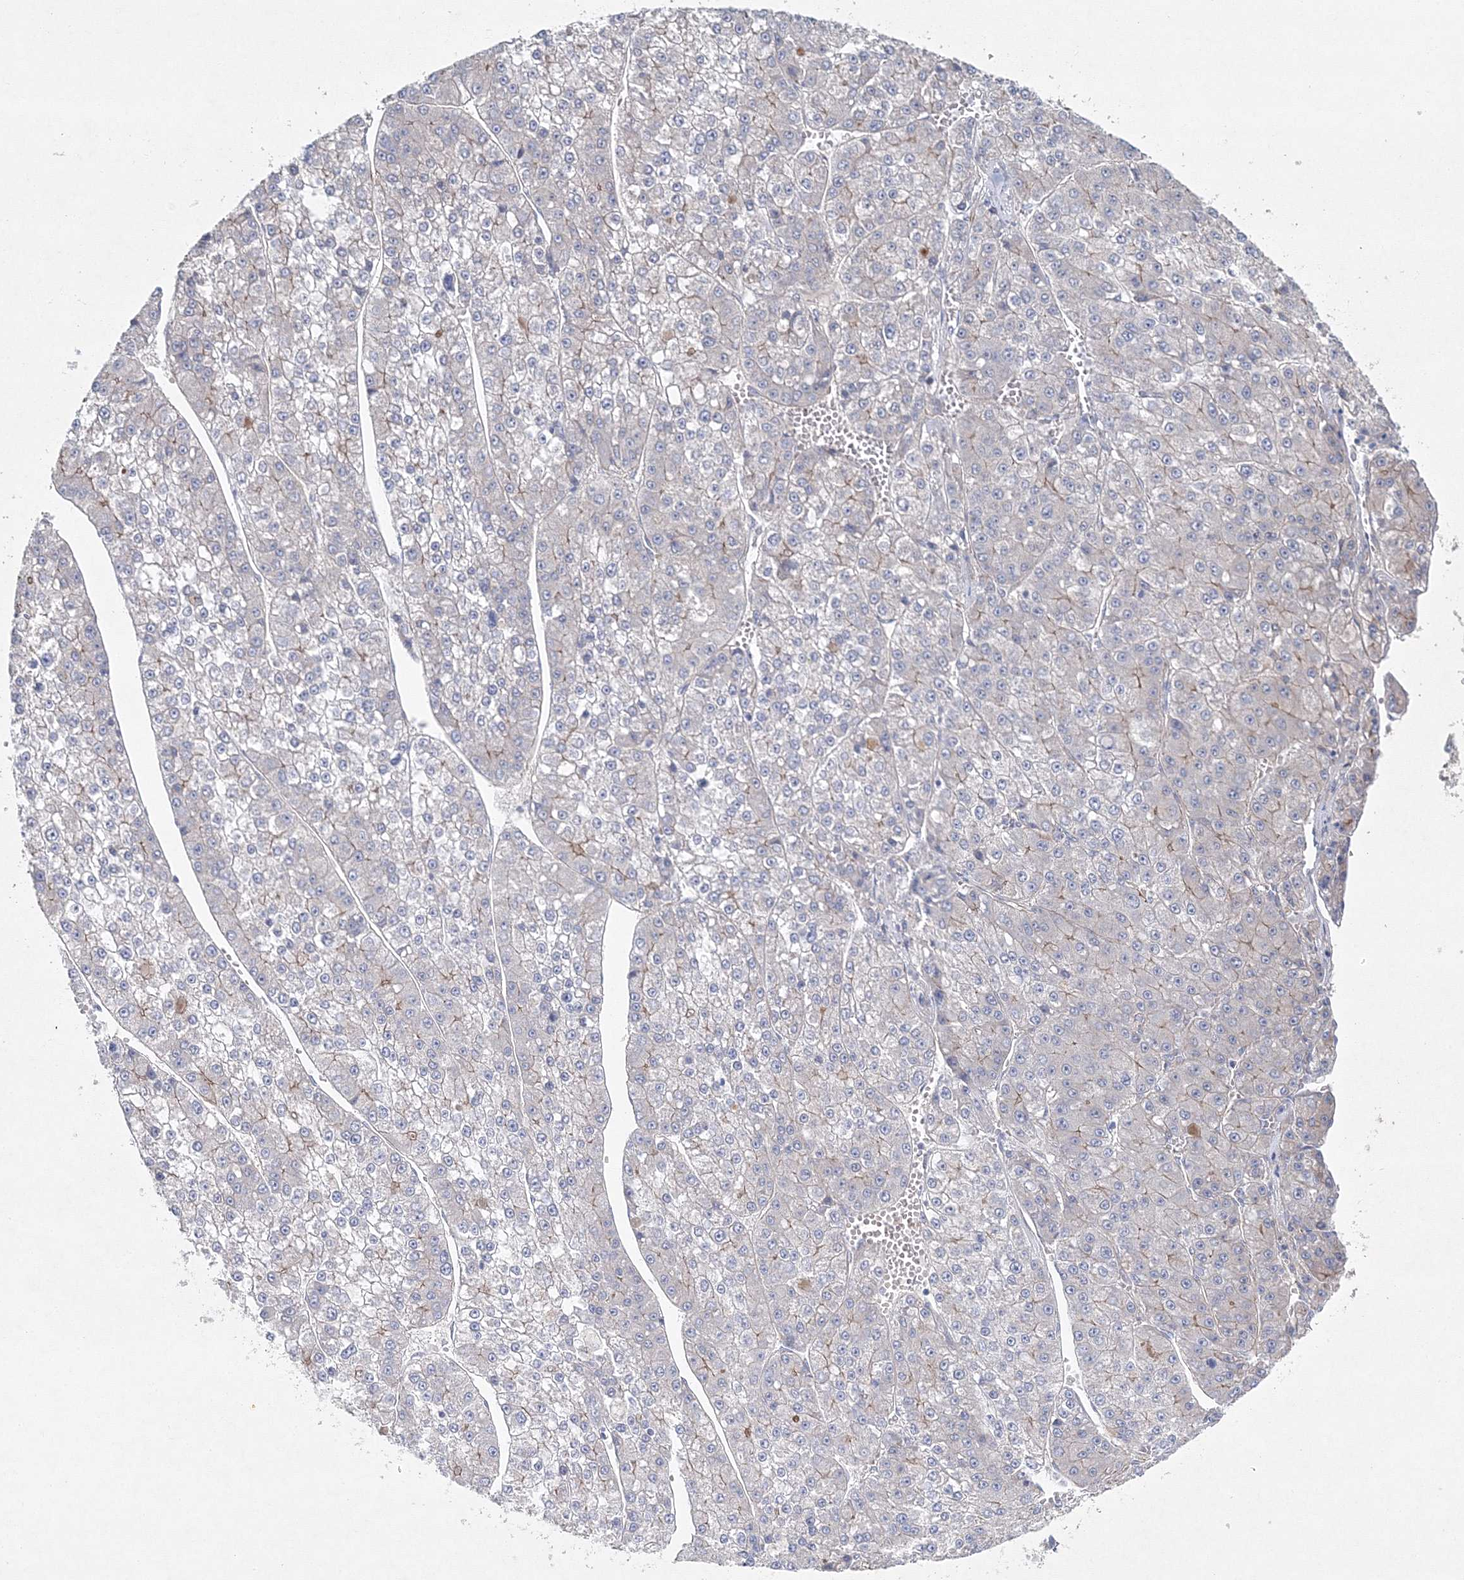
{"staining": {"intensity": "weak", "quantity": "<25%", "location": "cytoplasmic/membranous"}, "tissue": "liver cancer", "cell_type": "Tumor cells", "image_type": "cancer", "snomed": [{"axis": "morphology", "description": "Carcinoma, Hepatocellular, NOS"}, {"axis": "topography", "description": "Liver"}], "caption": "Hepatocellular carcinoma (liver) stained for a protein using IHC shows no positivity tumor cells.", "gene": "NAA40", "patient": {"sex": "female", "age": 73}}